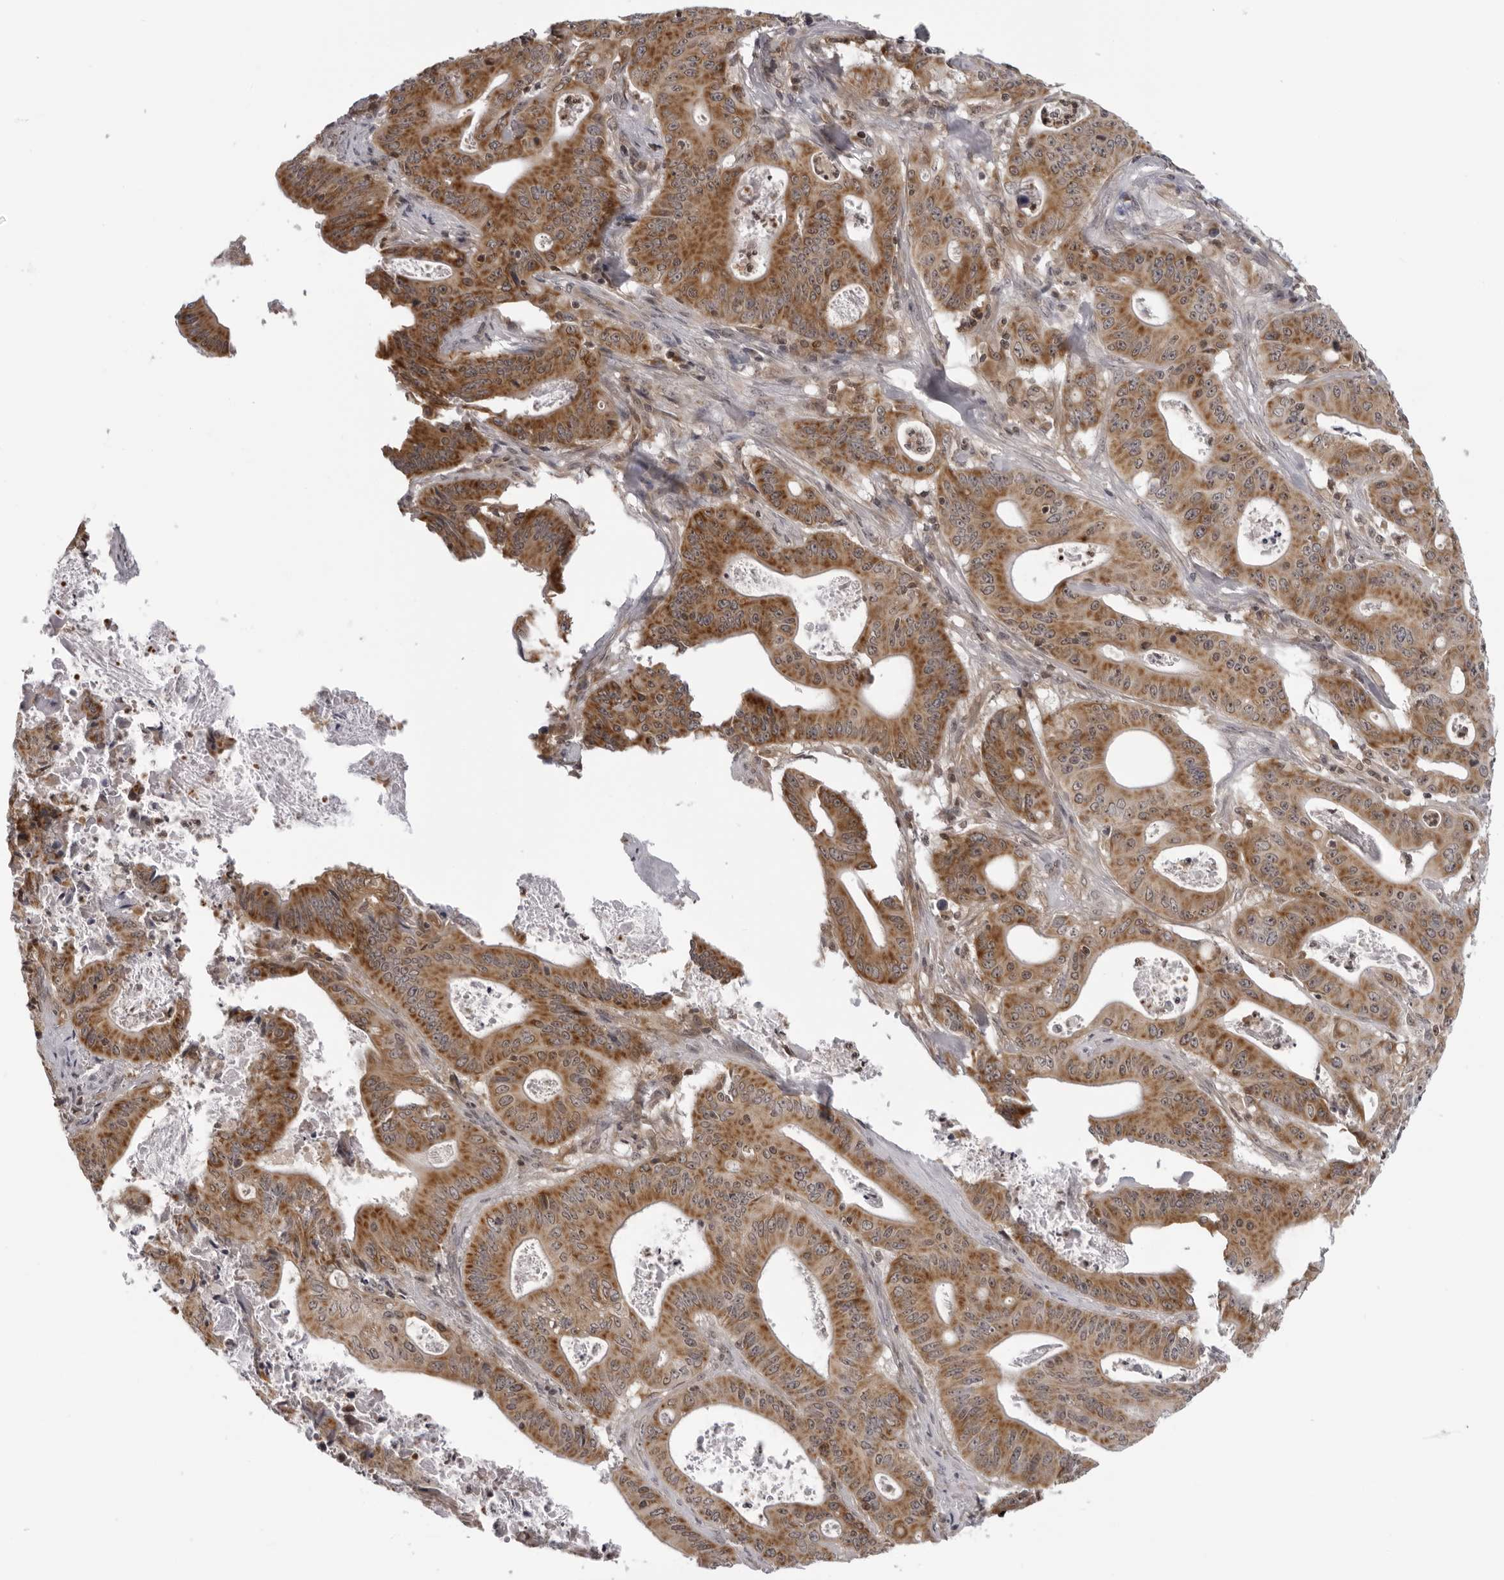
{"staining": {"intensity": "strong", "quantity": ">75%", "location": "cytoplasmic/membranous"}, "tissue": "pancreatic cancer", "cell_type": "Tumor cells", "image_type": "cancer", "snomed": [{"axis": "morphology", "description": "Normal tissue, NOS"}, {"axis": "topography", "description": "Lymph node"}], "caption": "Human pancreatic cancer stained with a brown dye displays strong cytoplasmic/membranous positive positivity in about >75% of tumor cells.", "gene": "MRPS15", "patient": {"sex": "male", "age": 62}}